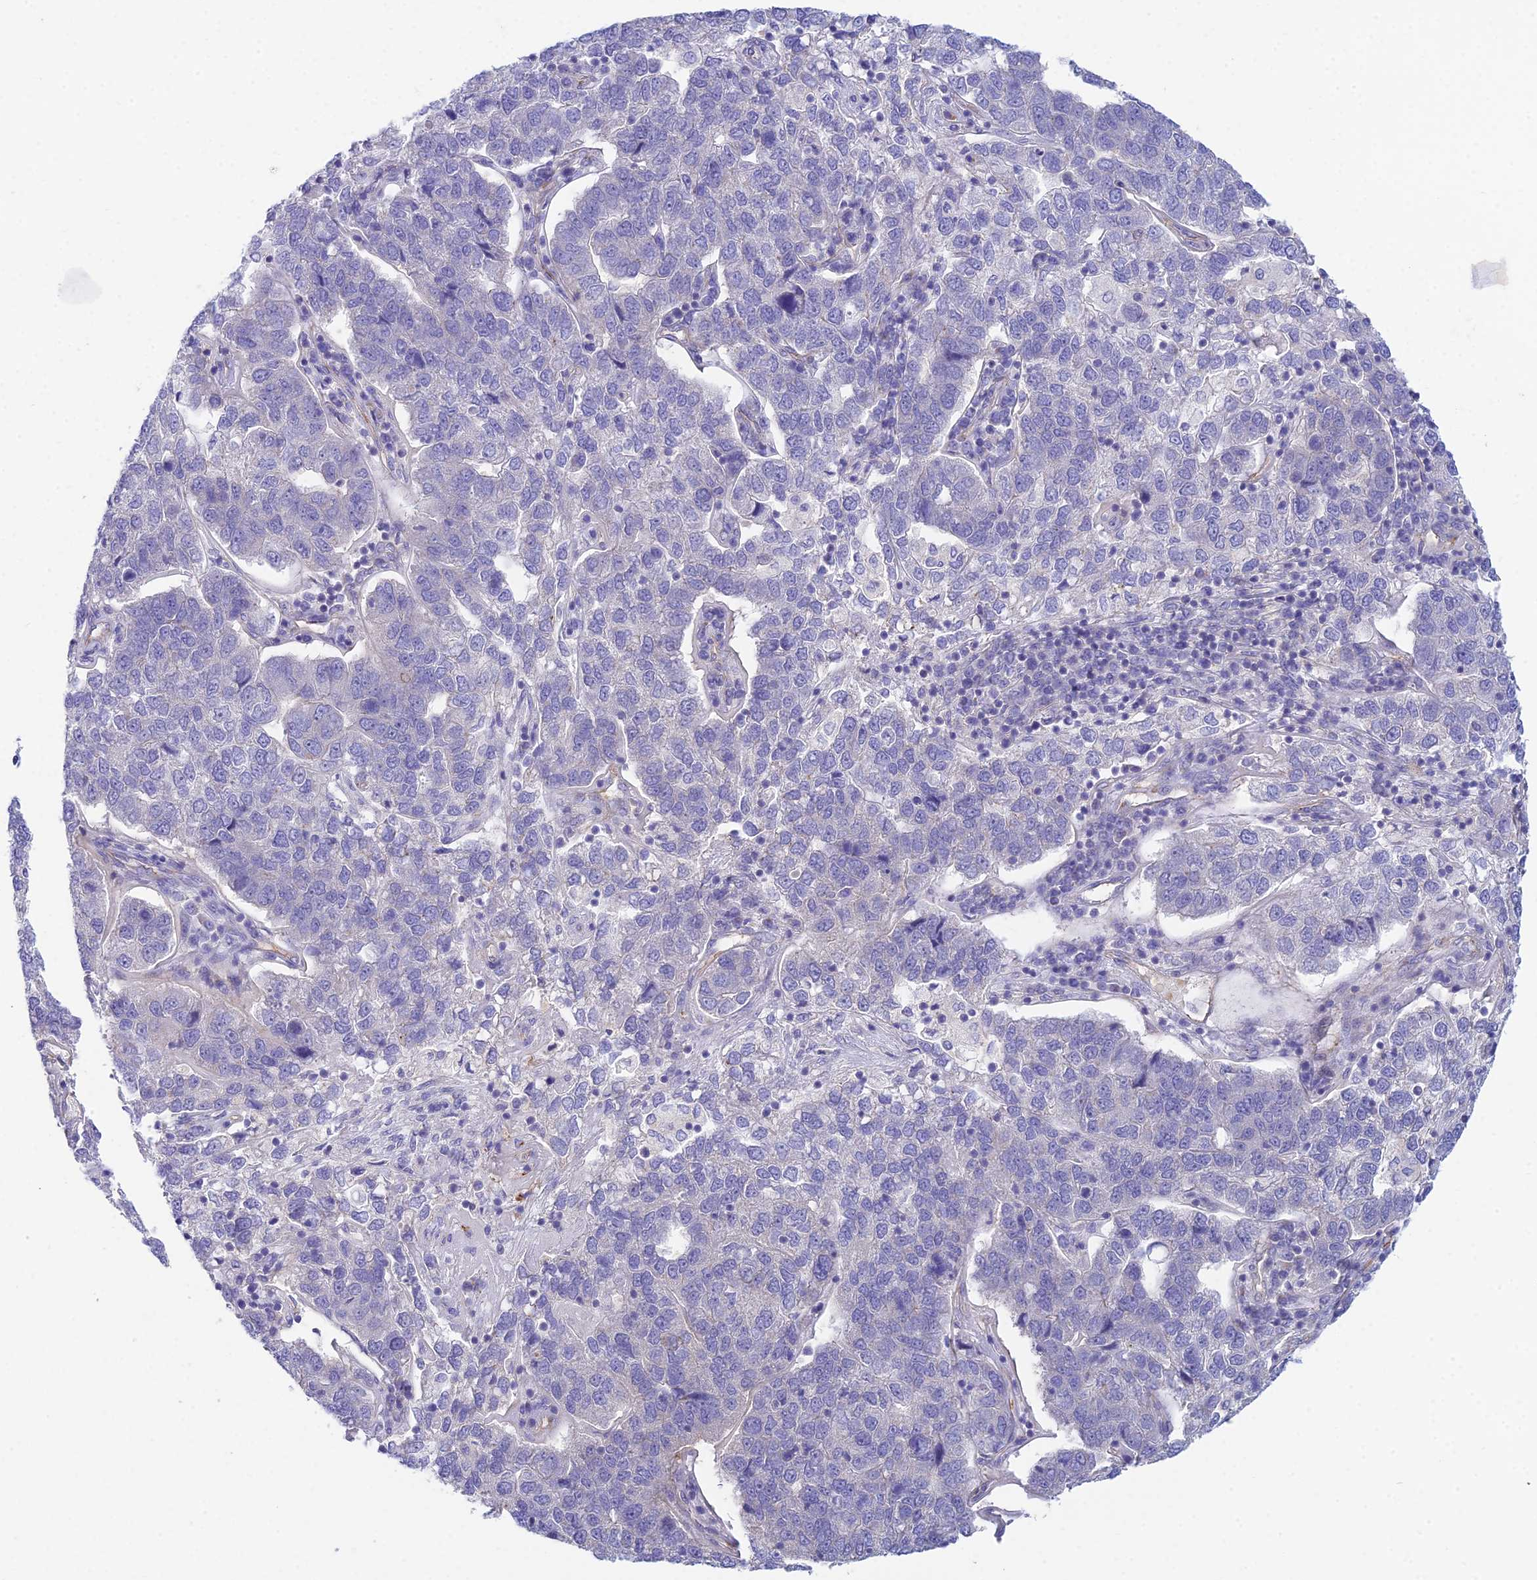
{"staining": {"intensity": "negative", "quantity": "none", "location": "none"}, "tissue": "pancreatic cancer", "cell_type": "Tumor cells", "image_type": "cancer", "snomed": [{"axis": "morphology", "description": "Adenocarcinoma, NOS"}, {"axis": "topography", "description": "Pancreas"}], "caption": "High power microscopy image of an immunohistochemistry micrograph of pancreatic cancer (adenocarcinoma), revealing no significant staining in tumor cells. (Brightfield microscopy of DAB (3,3'-diaminobenzidine) immunohistochemistry at high magnification).", "gene": "ZNF564", "patient": {"sex": "female", "age": 61}}